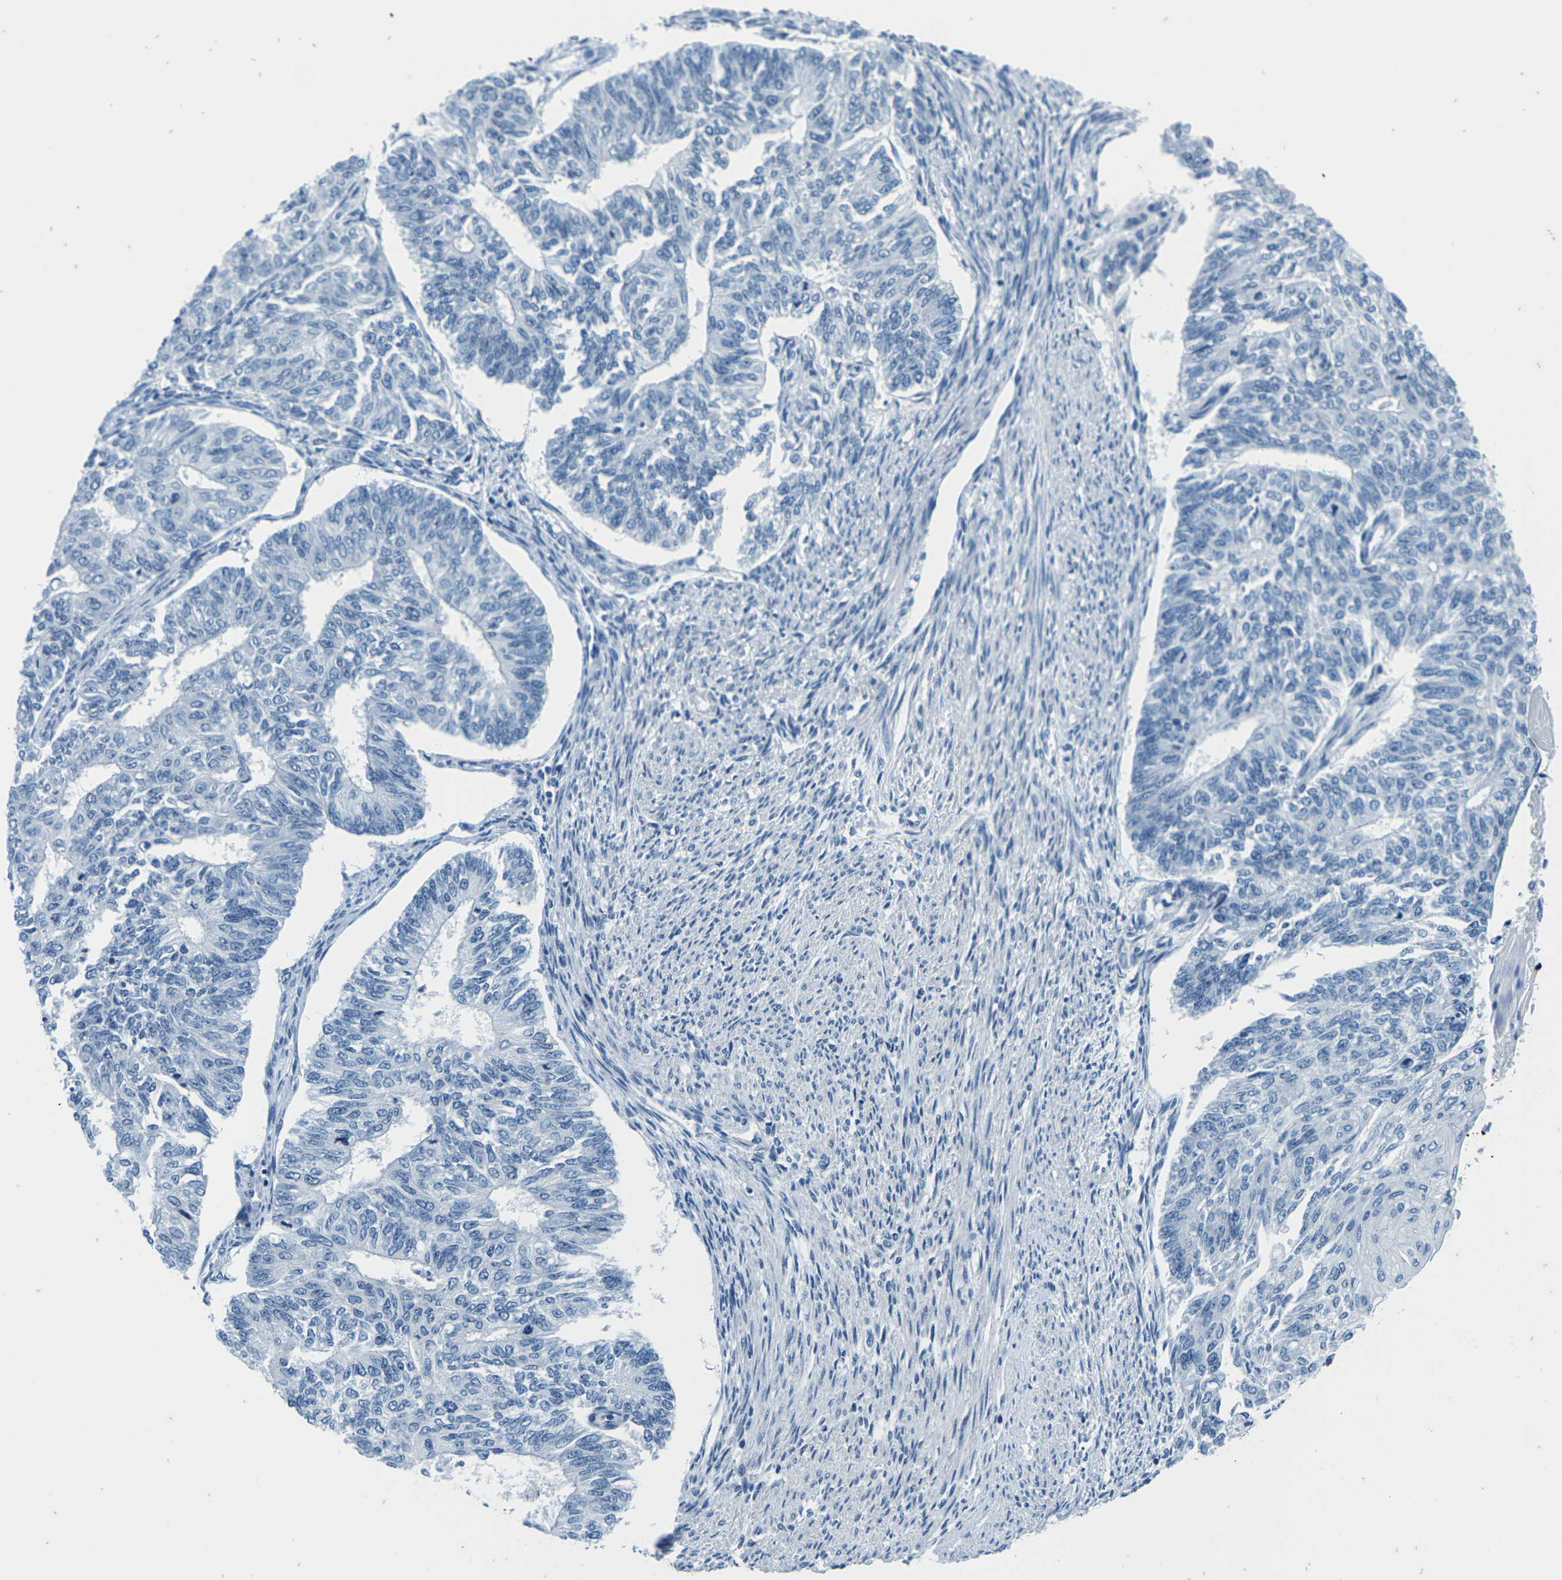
{"staining": {"intensity": "negative", "quantity": "none", "location": "none"}, "tissue": "endometrial cancer", "cell_type": "Tumor cells", "image_type": "cancer", "snomed": [{"axis": "morphology", "description": "Adenocarcinoma, NOS"}, {"axis": "topography", "description": "Endometrium"}], "caption": "Immunohistochemistry (IHC) of endometrial cancer shows no staining in tumor cells.", "gene": "UMOD", "patient": {"sex": "female", "age": 32}}